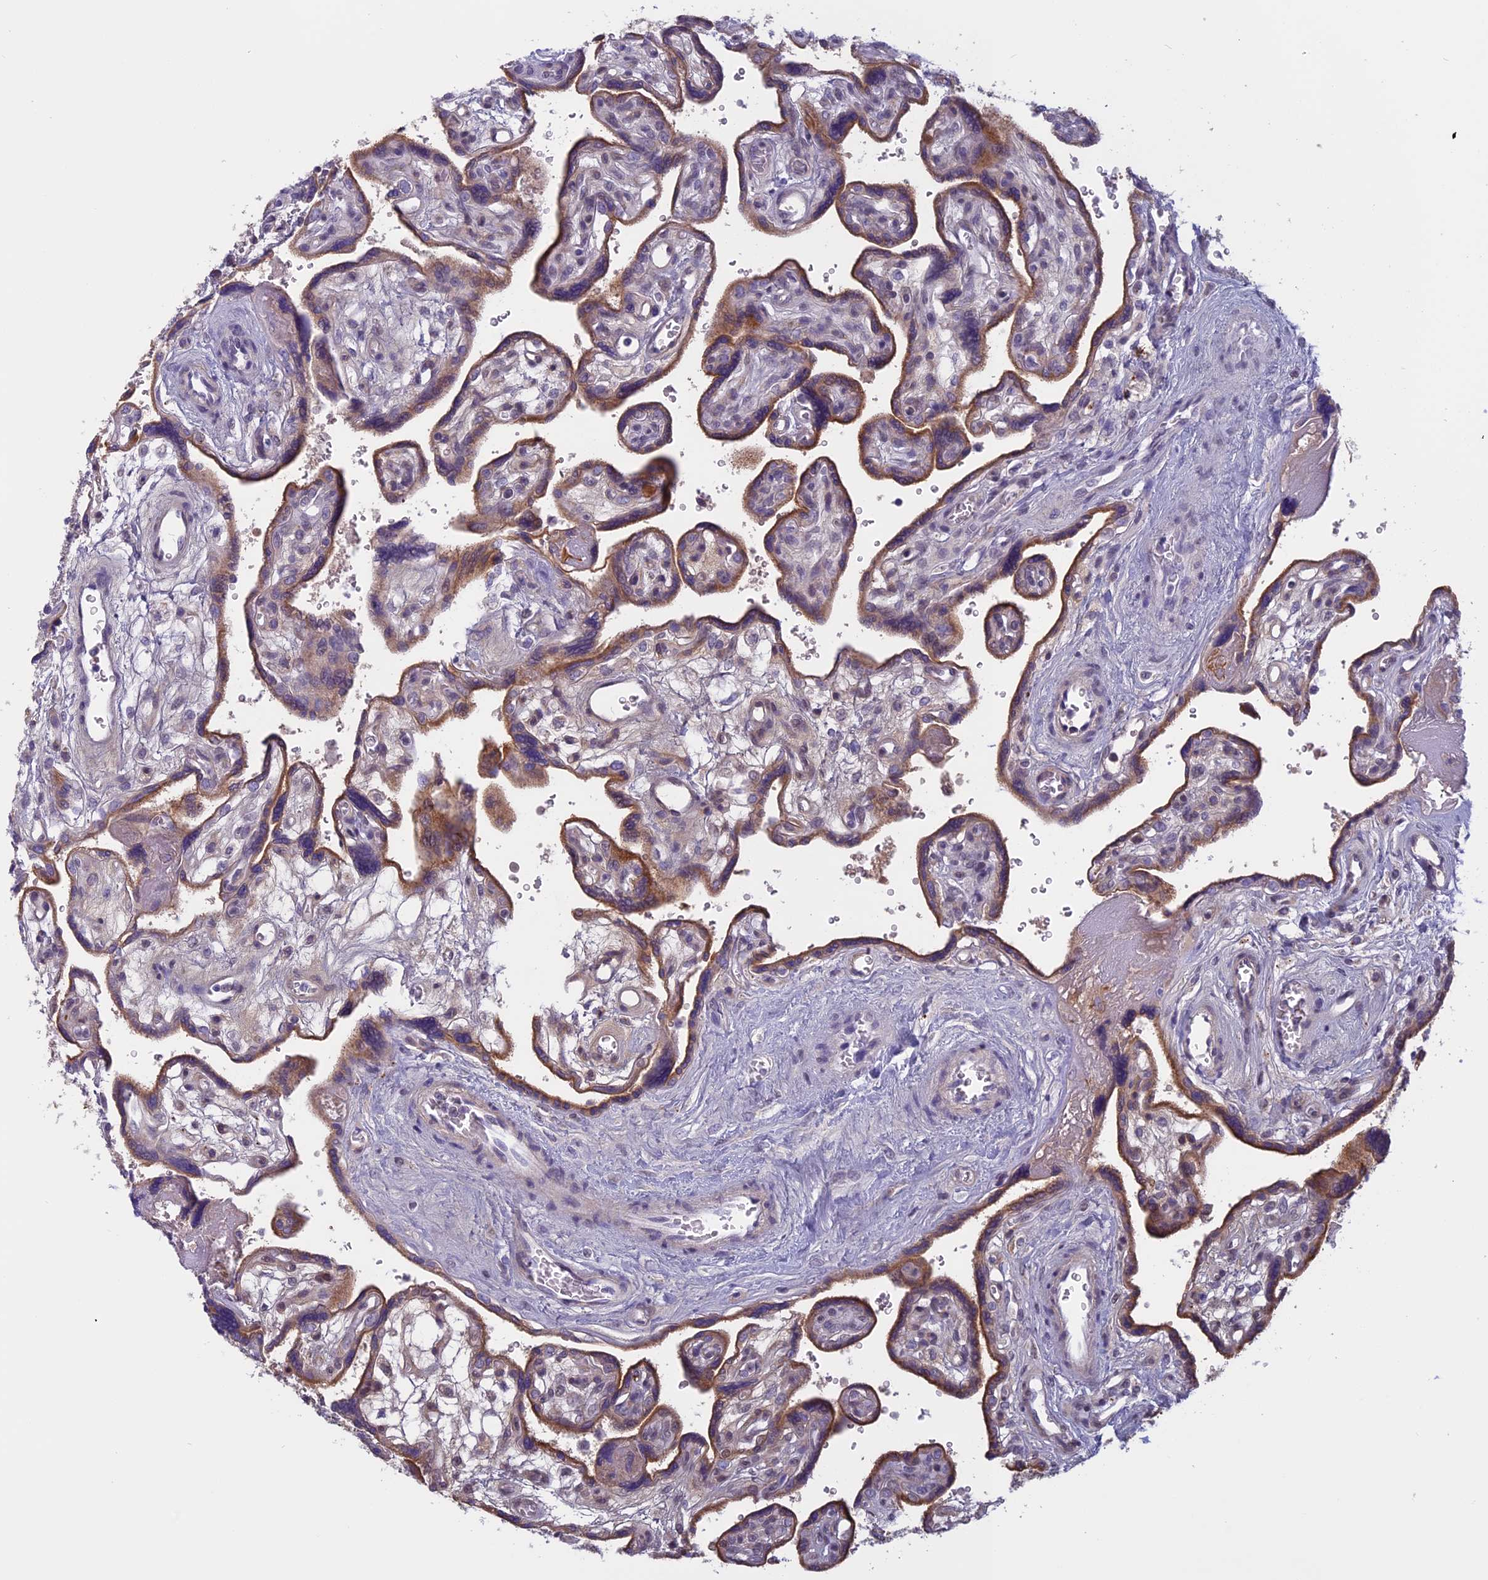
{"staining": {"intensity": "moderate", "quantity": "25%-75%", "location": "cytoplasmic/membranous"}, "tissue": "placenta", "cell_type": "Trophoblastic cells", "image_type": "normal", "snomed": [{"axis": "morphology", "description": "Normal tissue, NOS"}, {"axis": "topography", "description": "Placenta"}], "caption": "High-power microscopy captured an immunohistochemistry (IHC) micrograph of benign placenta, revealing moderate cytoplasmic/membranous staining in about 25%-75% of trophoblastic cells.", "gene": "ANGPTL2", "patient": {"sex": "female", "age": 39}}